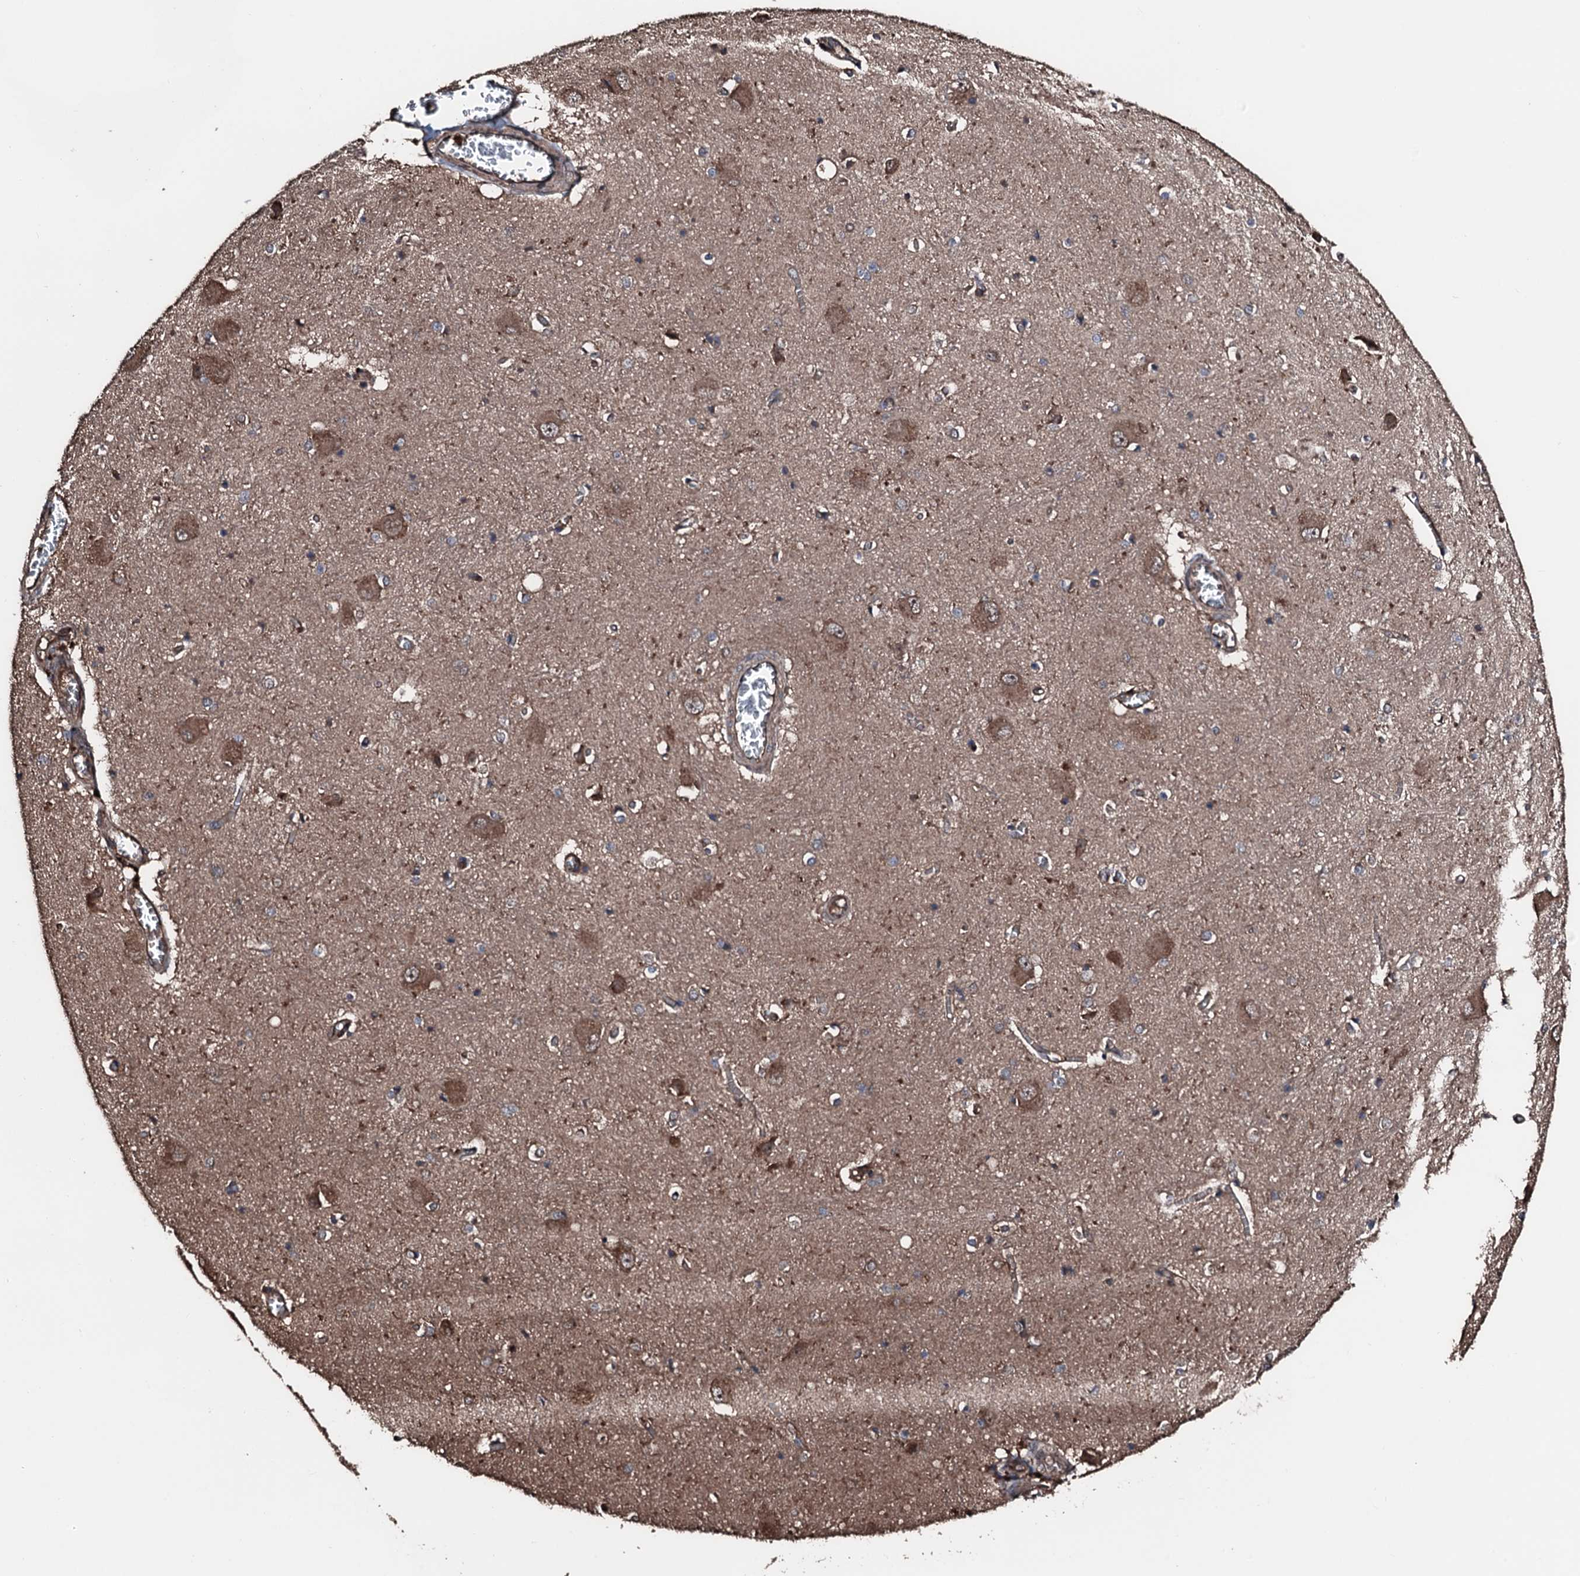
{"staining": {"intensity": "moderate", "quantity": "25%-75%", "location": "cytoplasmic/membranous"}, "tissue": "caudate", "cell_type": "Glial cells", "image_type": "normal", "snomed": [{"axis": "morphology", "description": "Normal tissue, NOS"}, {"axis": "topography", "description": "Lateral ventricle wall"}], "caption": "Brown immunohistochemical staining in normal human caudate shows moderate cytoplasmic/membranous positivity in about 25%-75% of glial cells. The protein is stained brown, and the nuclei are stained in blue (DAB IHC with brightfield microscopy, high magnification).", "gene": "KIF18A", "patient": {"sex": "male", "age": 37}}